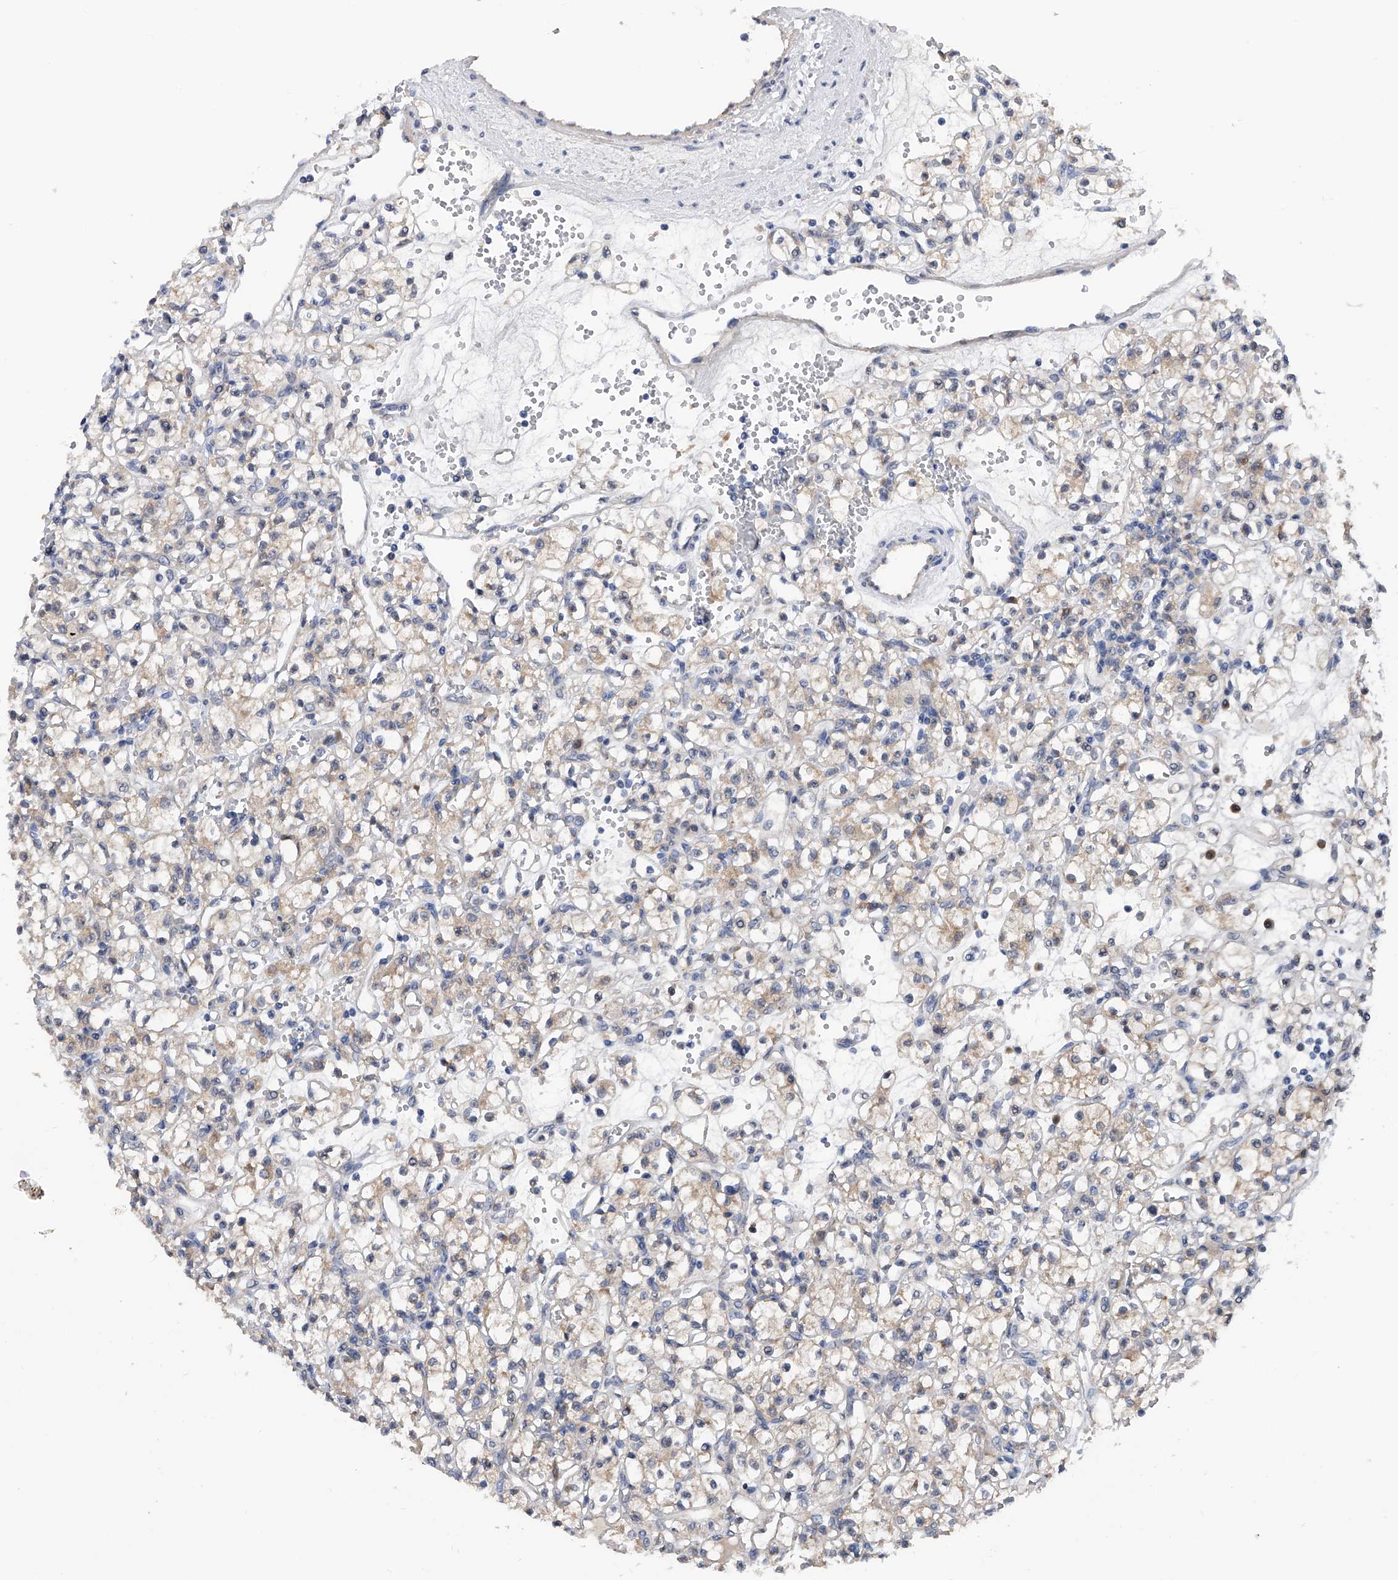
{"staining": {"intensity": "weak", "quantity": "<25%", "location": "cytoplasmic/membranous"}, "tissue": "renal cancer", "cell_type": "Tumor cells", "image_type": "cancer", "snomed": [{"axis": "morphology", "description": "Adenocarcinoma, NOS"}, {"axis": "topography", "description": "Kidney"}], "caption": "Micrograph shows no significant protein positivity in tumor cells of adenocarcinoma (renal).", "gene": "PGM3", "patient": {"sex": "female", "age": 59}}